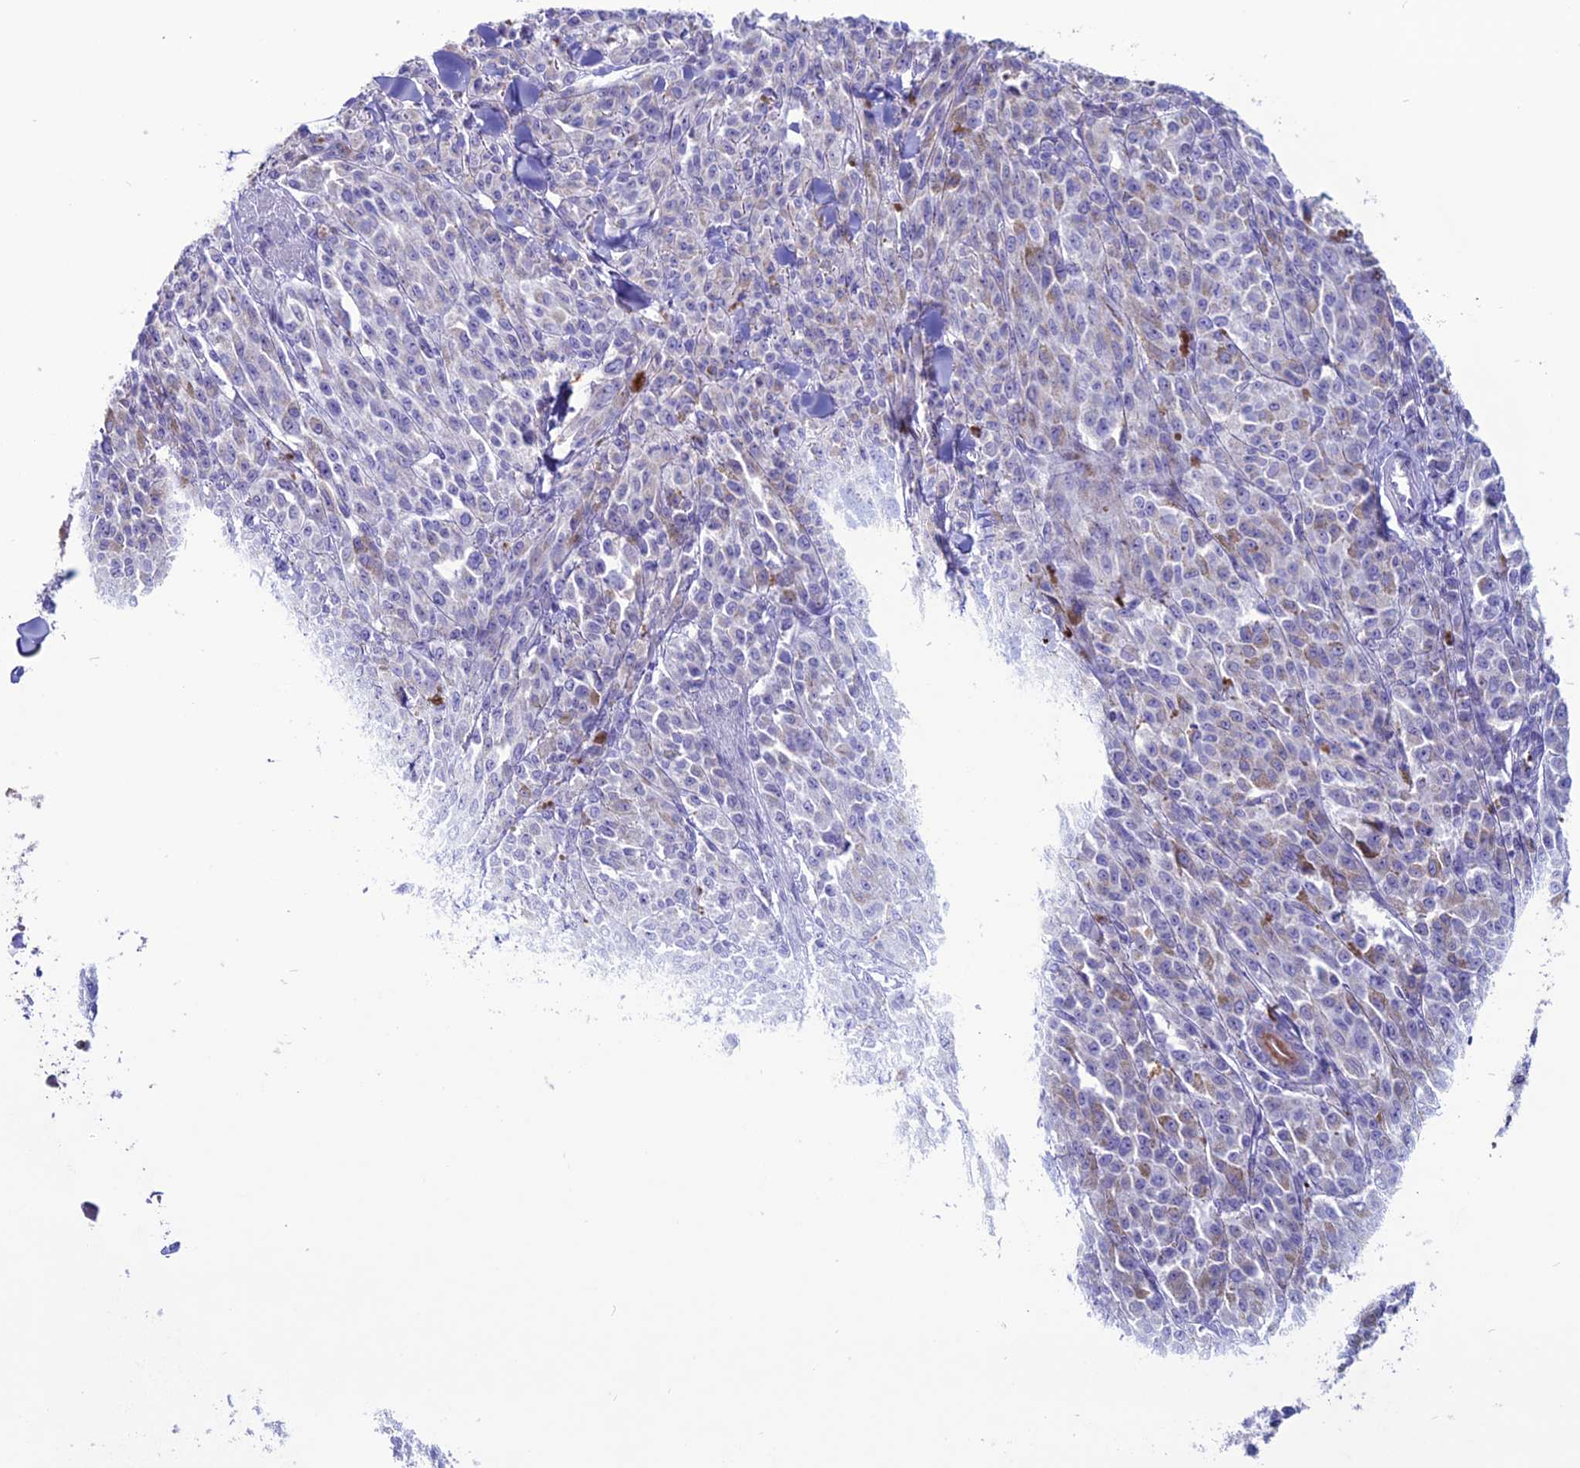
{"staining": {"intensity": "negative", "quantity": "none", "location": "none"}, "tissue": "melanoma", "cell_type": "Tumor cells", "image_type": "cancer", "snomed": [{"axis": "morphology", "description": "Malignant melanoma, NOS"}, {"axis": "topography", "description": "Skin"}], "caption": "There is no significant positivity in tumor cells of melanoma. Nuclei are stained in blue.", "gene": "C21orf140", "patient": {"sex": "female", "age": 52}}